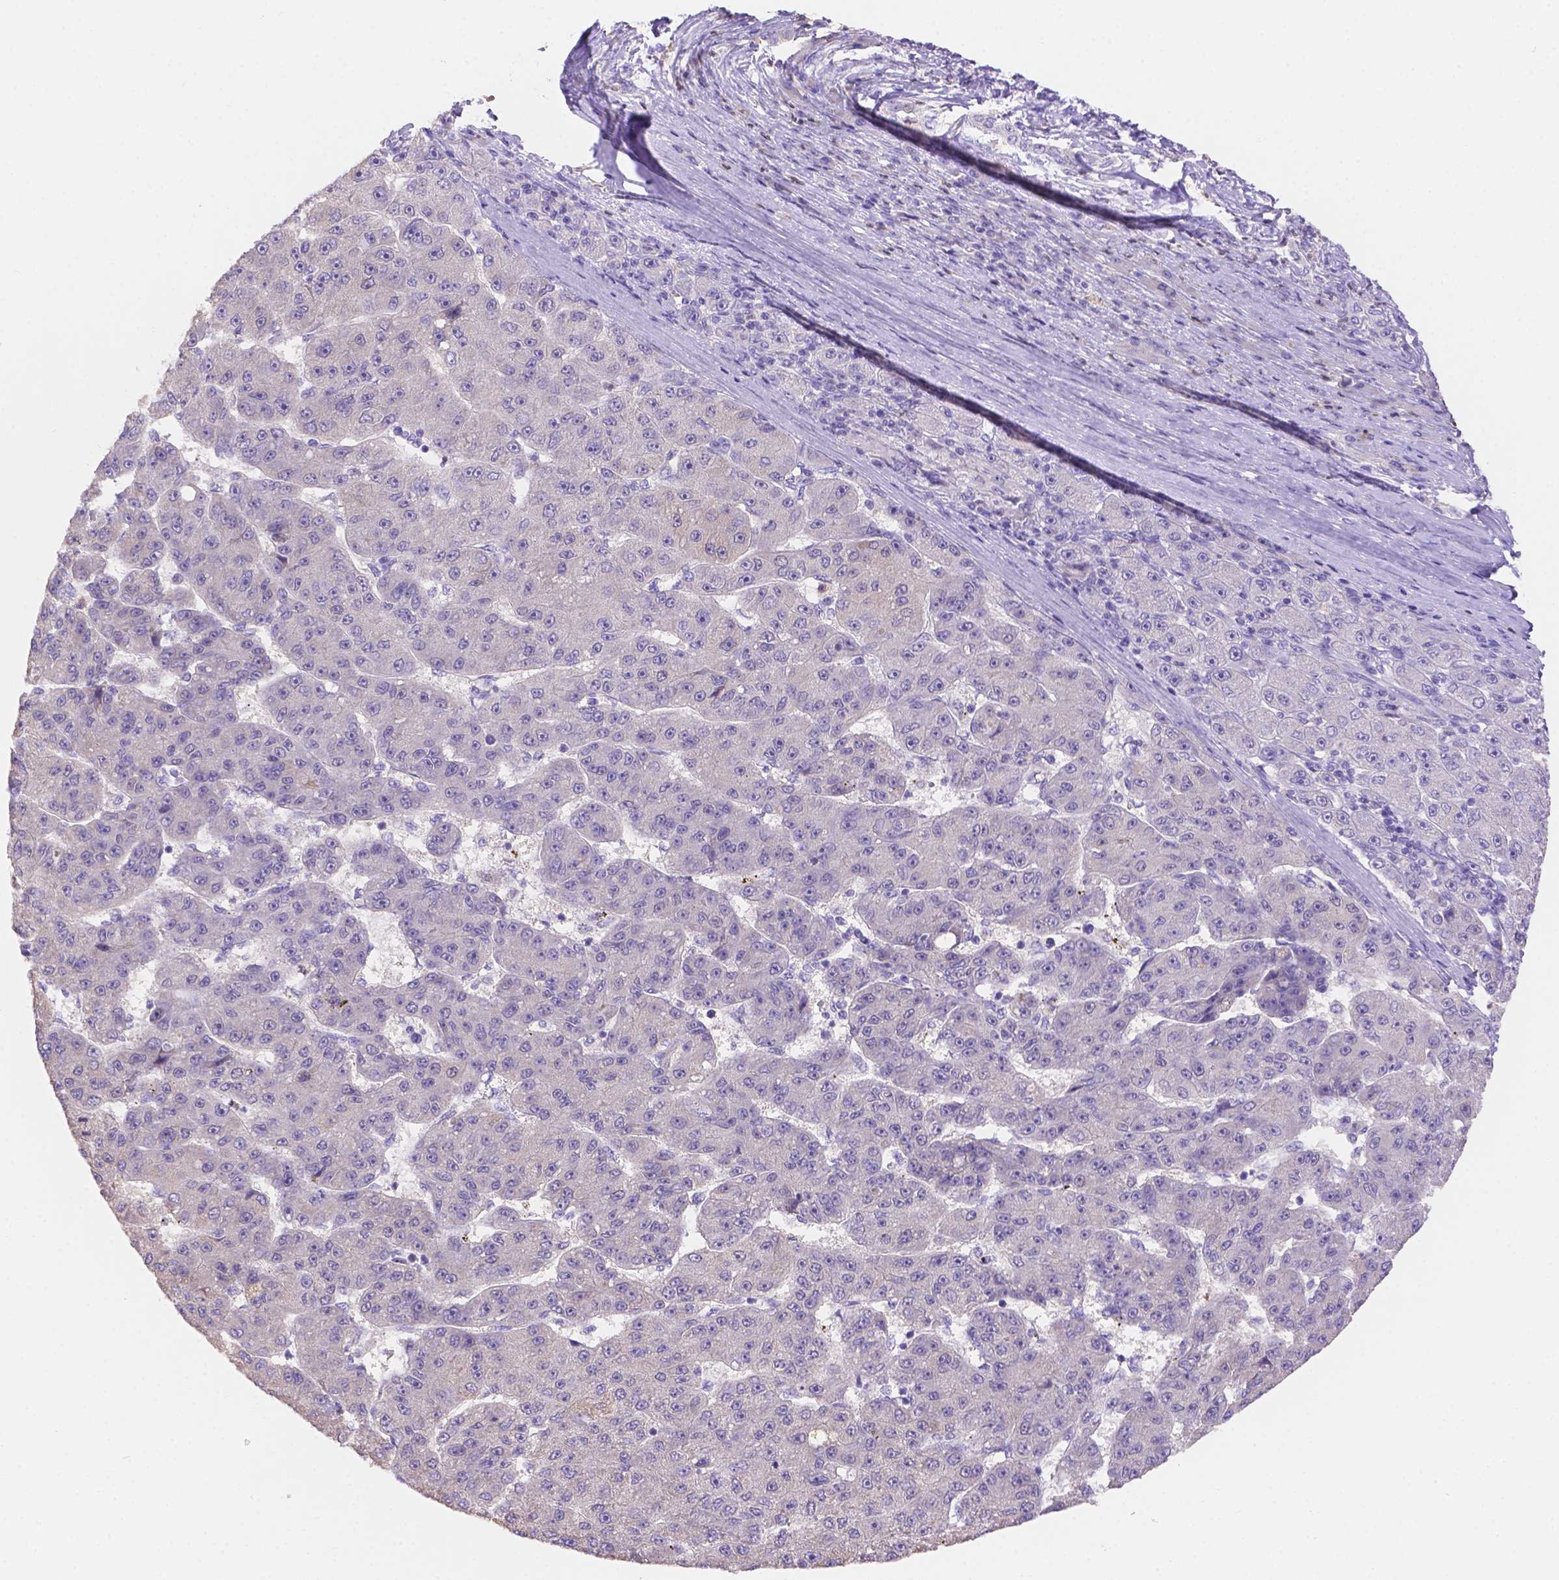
{"staining": {"intensity": "negative", "quantity": "none", "location": "none"}, "tissue": "liver cancer", "cell_type": "Tumor cells", "image_type": "cancer", "snomed": [{"axis": "morphology", "description": "Carcinoma, Hepatocellular, NOS"}, {"axis": "topography", "description": "Liver"}], "caption": "DAB (3,3'-diaminobenzidine) immunohistochemical staining of human hepatocellular carcinoma (liver) reveals no significant staining in tumor cells.", "gene": "NXPE2", "patient": {"sex": "male", "age": 67}}